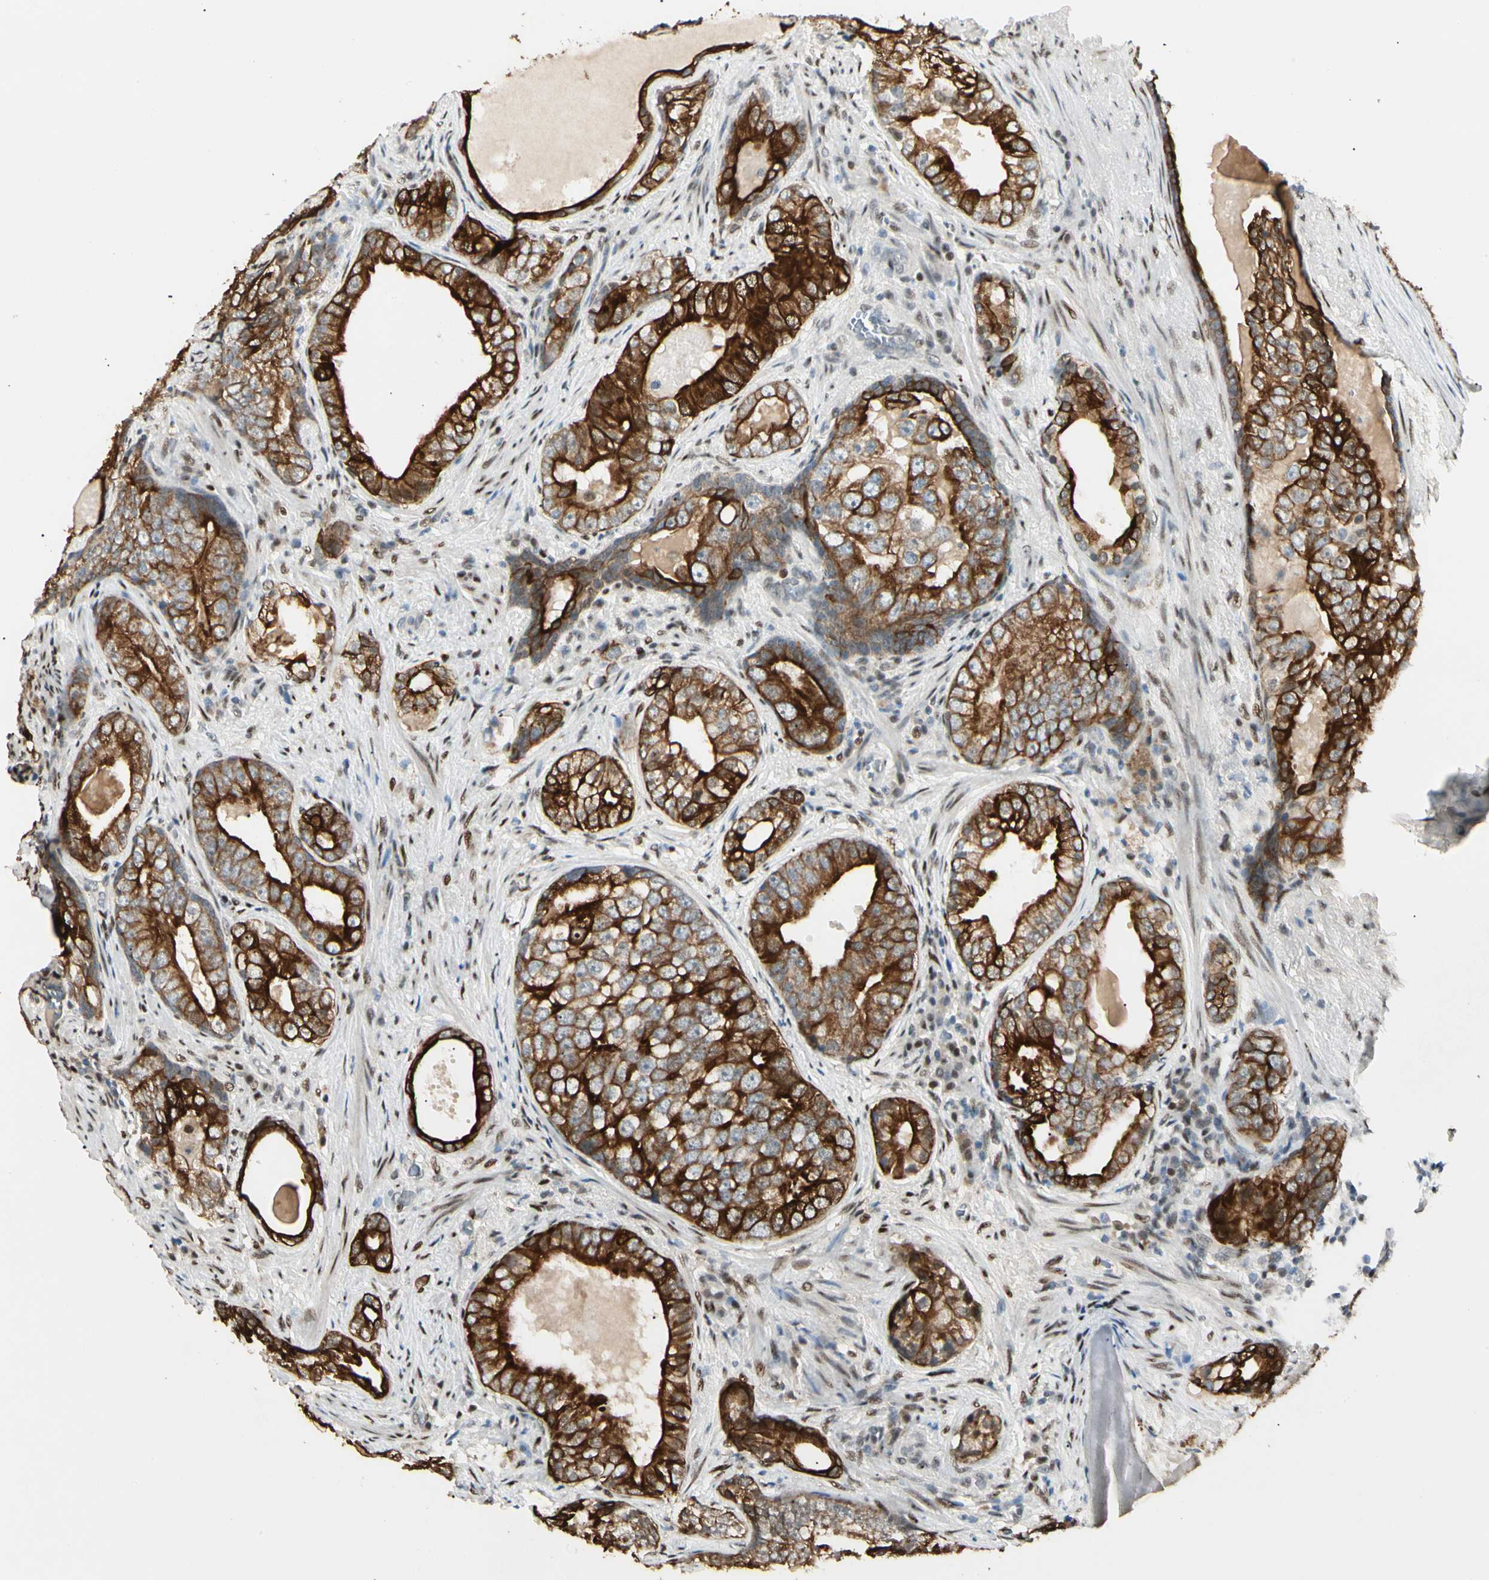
{"staining": {"intensity": "strong", "quantity": ">75%", "location": "cytoplasmic/membranous"}, "tissue": "prostate cancer", "cell_type": "Tumor cells", "image_type": "cancer", "snomed": [{"axis": "morphology", "description": "Adenocarcinoma, High grade"}, {"axis": "topography", "description": "Prostate"}], "caption": "Protein analysis of prostate cancer tissue displays strong cytoplasmic/membranous staining in about >75% of tumor cells. The staining was performed using DAB to visualize the protein expression in brown, while the nuclei were stained in blue with hematoxylin (Magnification: 20x).", "gene": "ATXN1", "patient": {"sex": "male", "age": 66}}